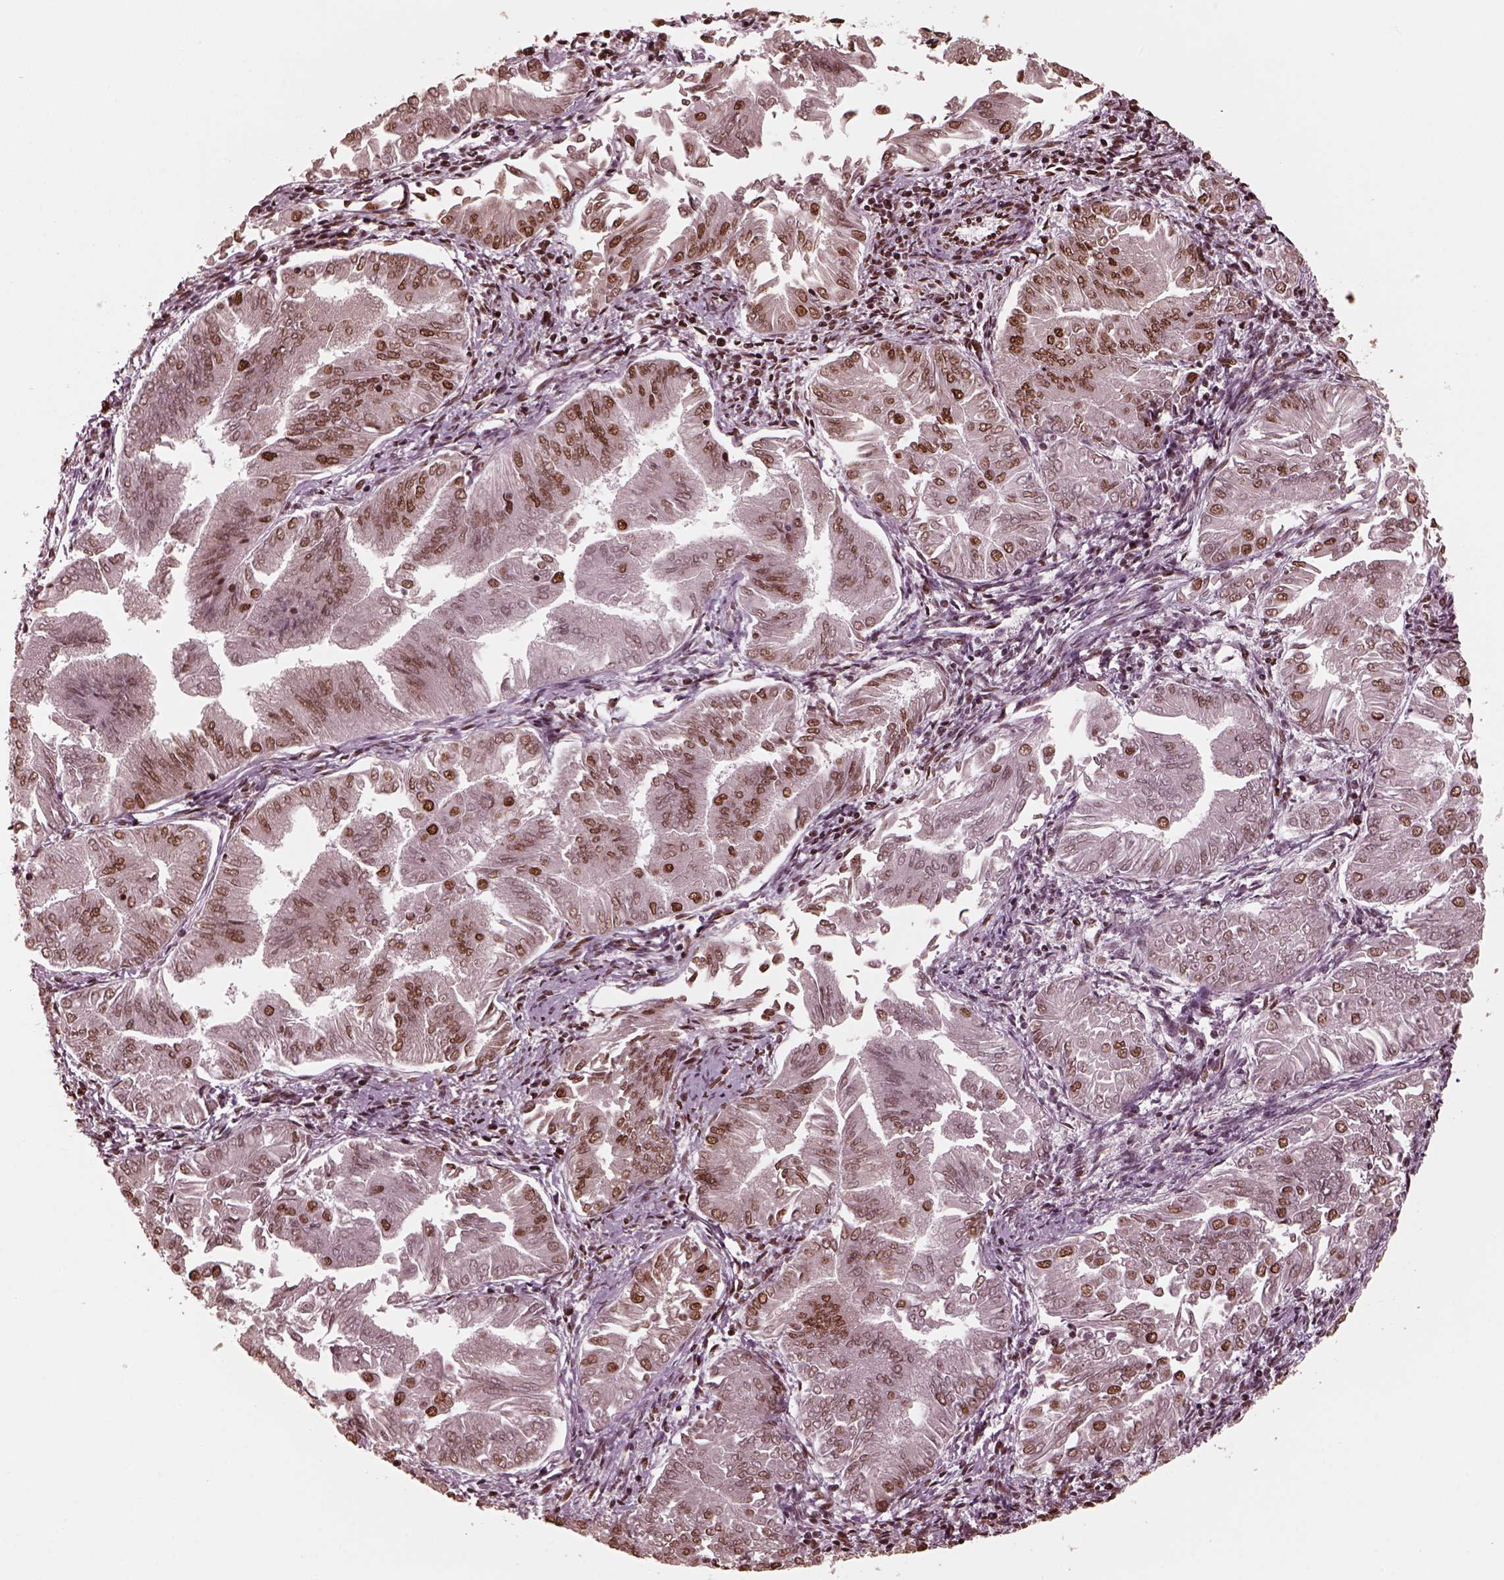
{"staining": {"intensity": "strong", "quantity": "25%-75%", "location": "nuclear"}, "tissue": "endometrial cancer", "cell_type": "Tumor cells", "image_type": "cancer", "snomed": [{"axis": "morphology", "description": "Adenocarcinoma, NOS"}, {"axis": "topography", "description": "Endometrium"}], "caption": "Human endometrial cancer (adenocarcinoma) stained for a protein (brown) reveals strong nuclear positive positivity in about 25%-75% of tumor cells.", "gene": "NSD1", "patient": {"sex": "female", "age": 53}}